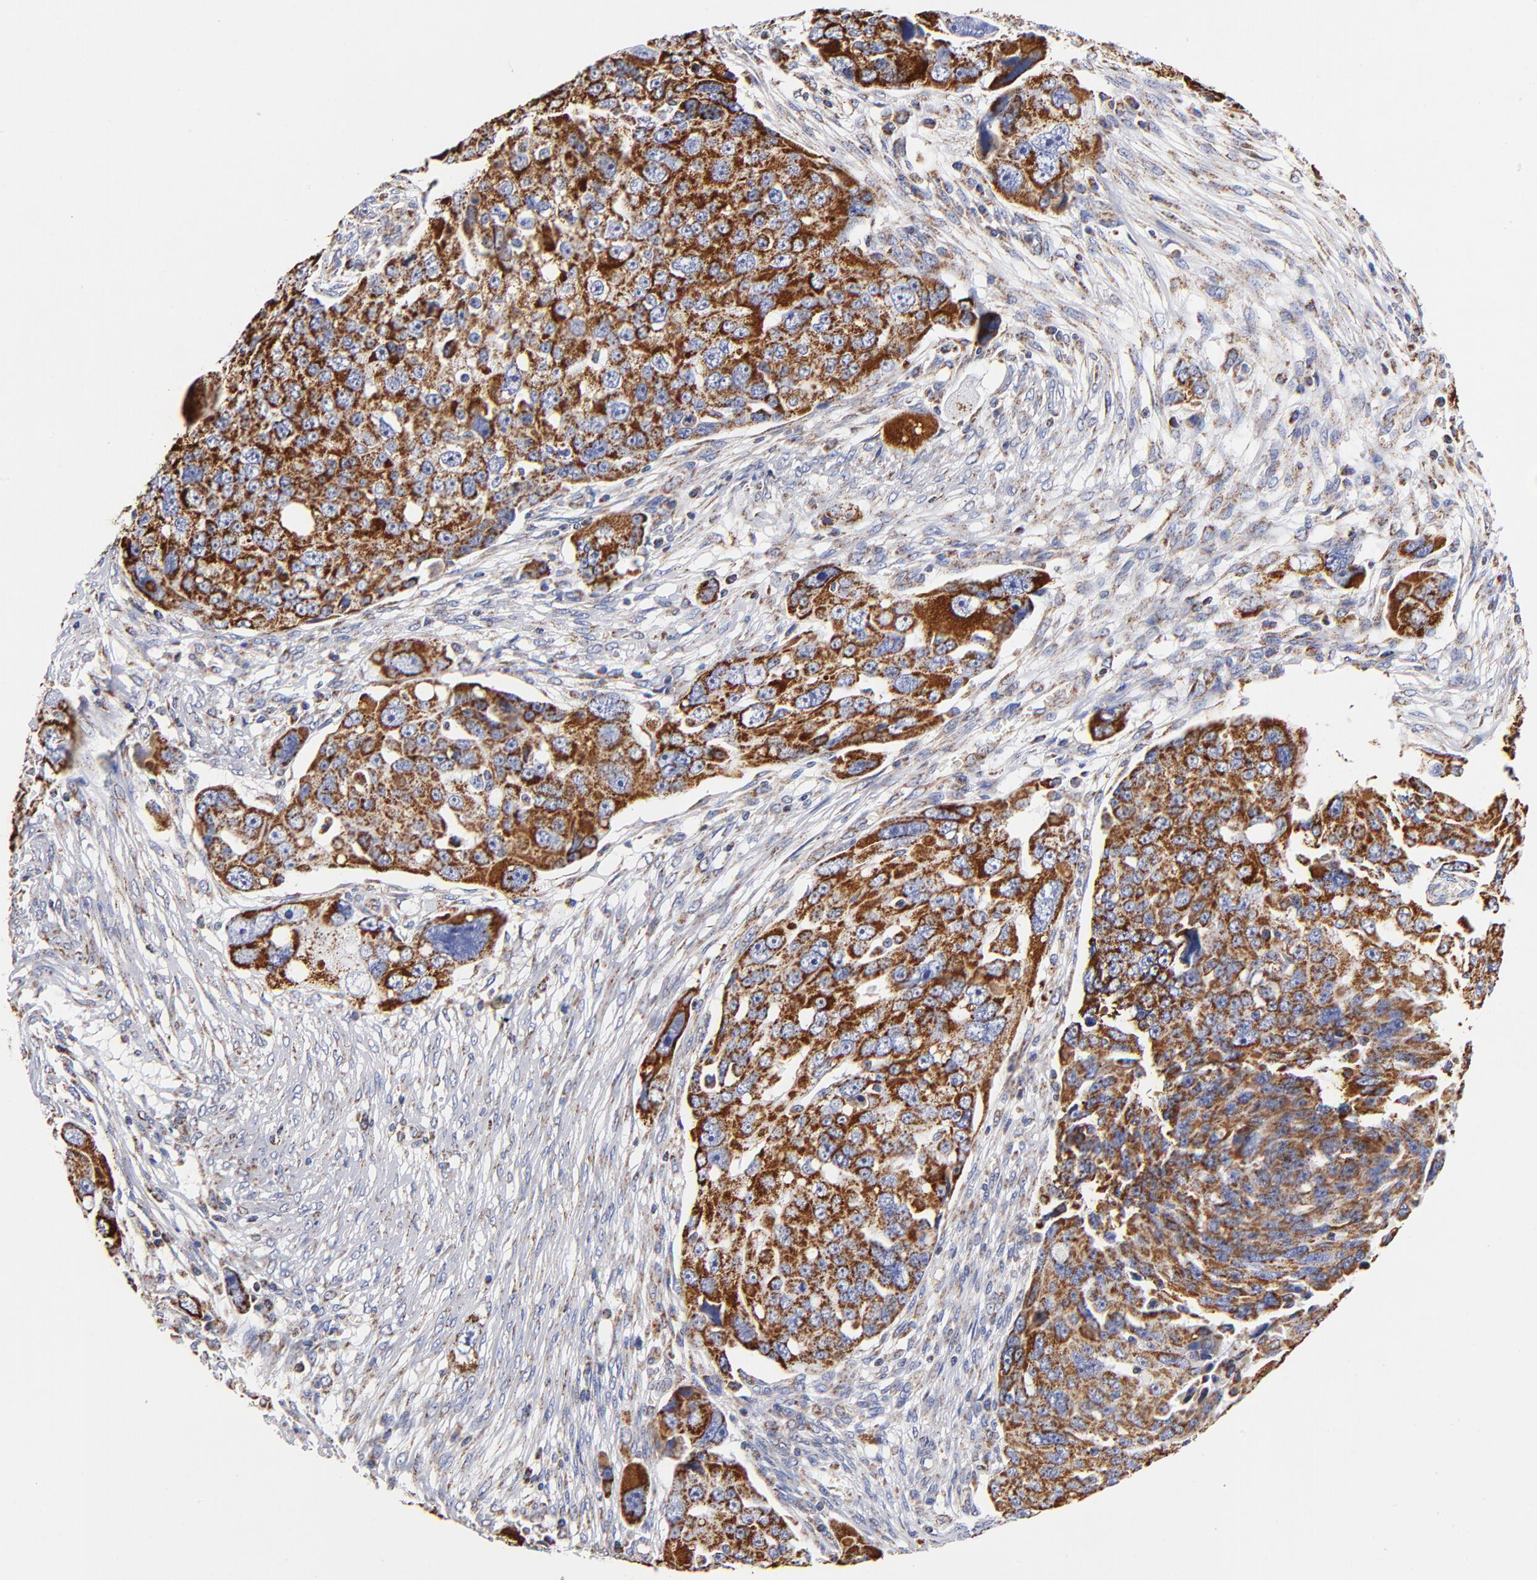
{"staining": {"intensity": "strong", "quantity": ">75%", "location": "cytoplasmic/membranous"}, "tissue": "ovarian cancer", "cell_type": "Tumor cells", "image_type": "cancer", "snomed": [{"axis": "morphology", "description": "Carcinoma, endometroid"}, {"axis": "topography", "description": "Ovary"}], "caption": "Human ovarian cancer stained with a protein marker demonstrates strong staining in tumor cells.", "gene": "PHB1", "patient": {"sex": "female", "age": 75}}